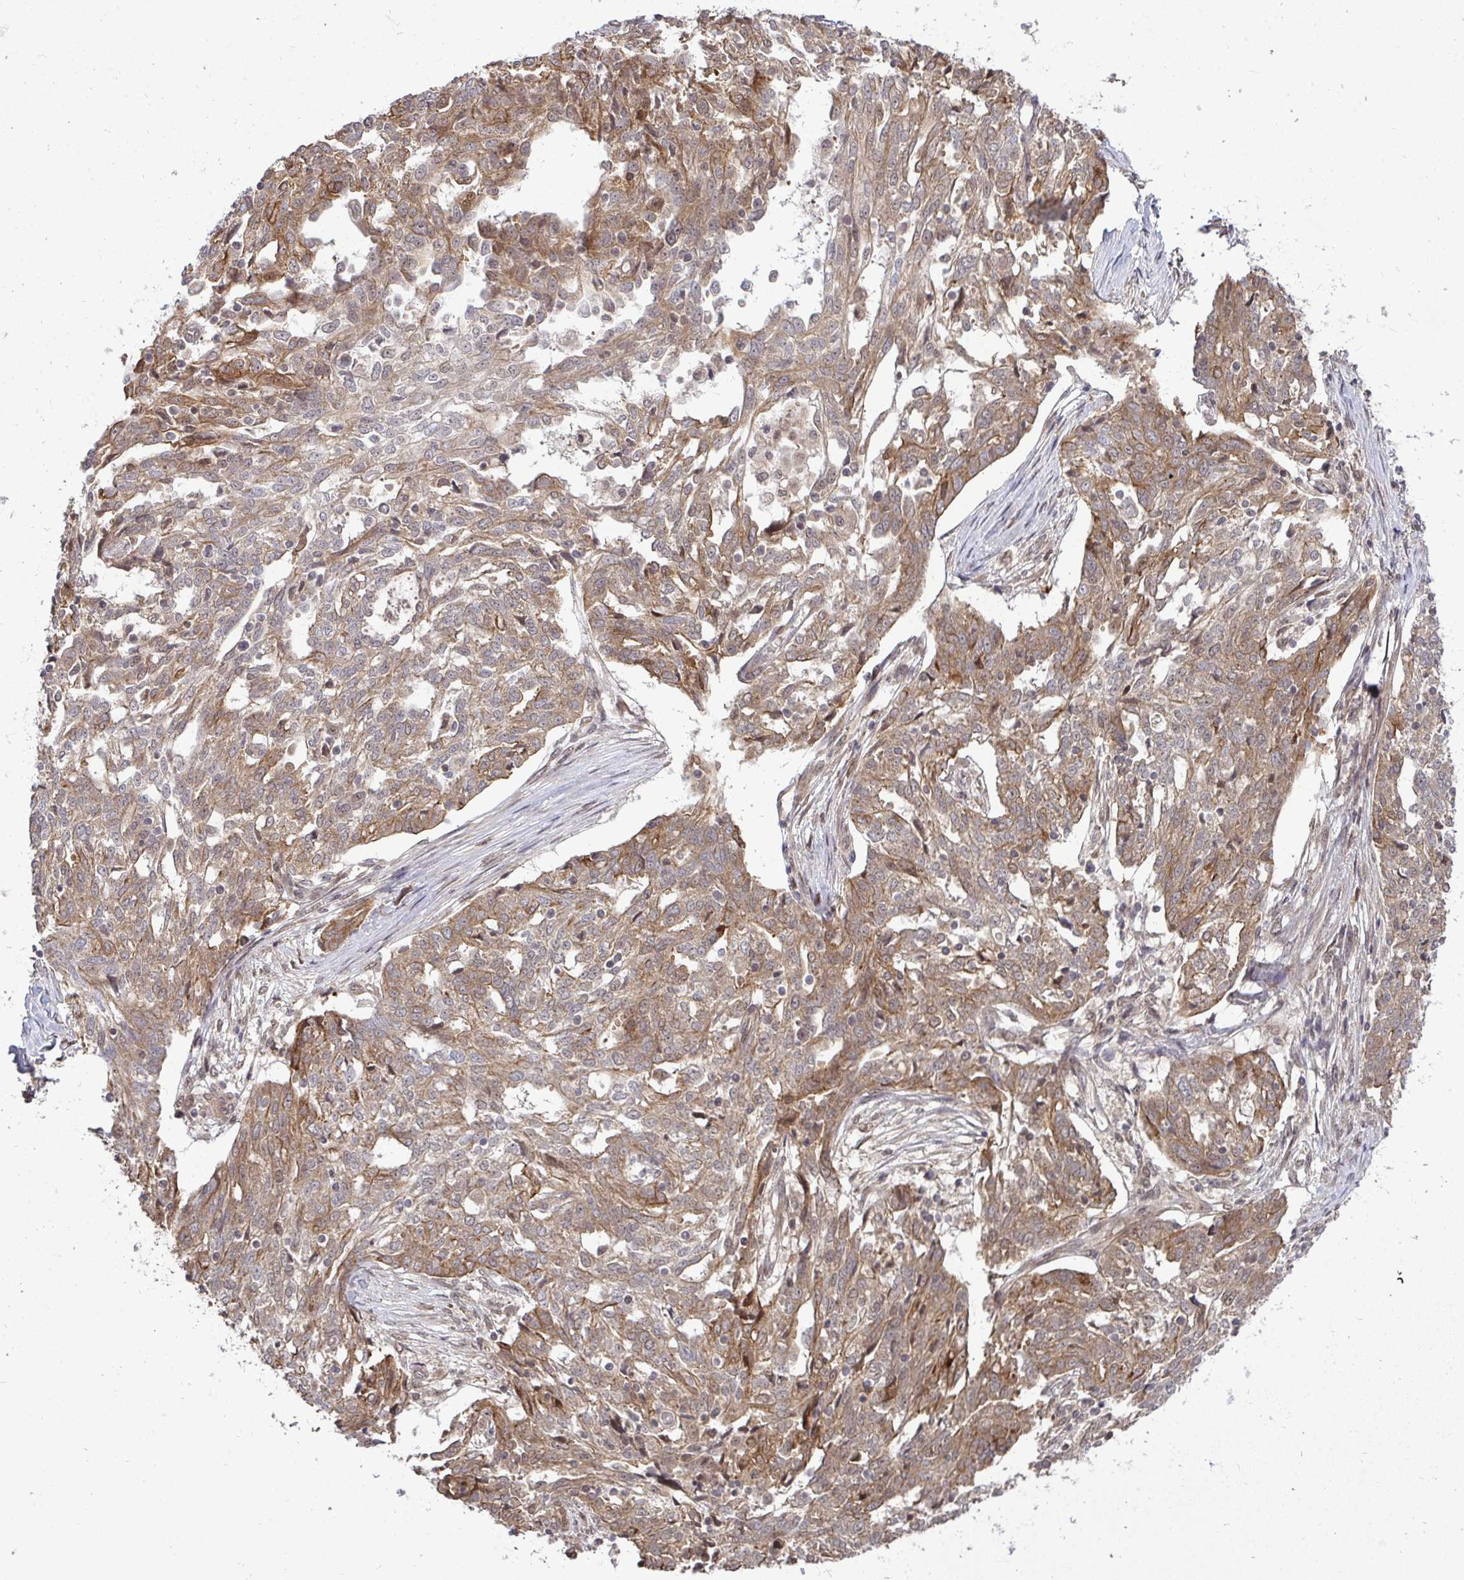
{"staining": {"intensity": "moderate", "quantity": ">75%", "location": "cytoplasmic/membranous"}, "tissue": "ovarian cancer", "cell_type": "Tumor cells", "image_type": "cancer", "snomed": [{"axis": "morphology", "description": "Cystadenocarcinoma, serous, NOS"}, {"axis": "topography", "description": "Ovary"}], "caption": "Immunohistochemical staining of human ovarian serous cystadenocarcinoma exhibits moderate cytoplasmic/membranous protein positivity in approximately >75% of tumor cells.", "gene": "TRIM44", "patient": {"sex": "female", "age": 67}}